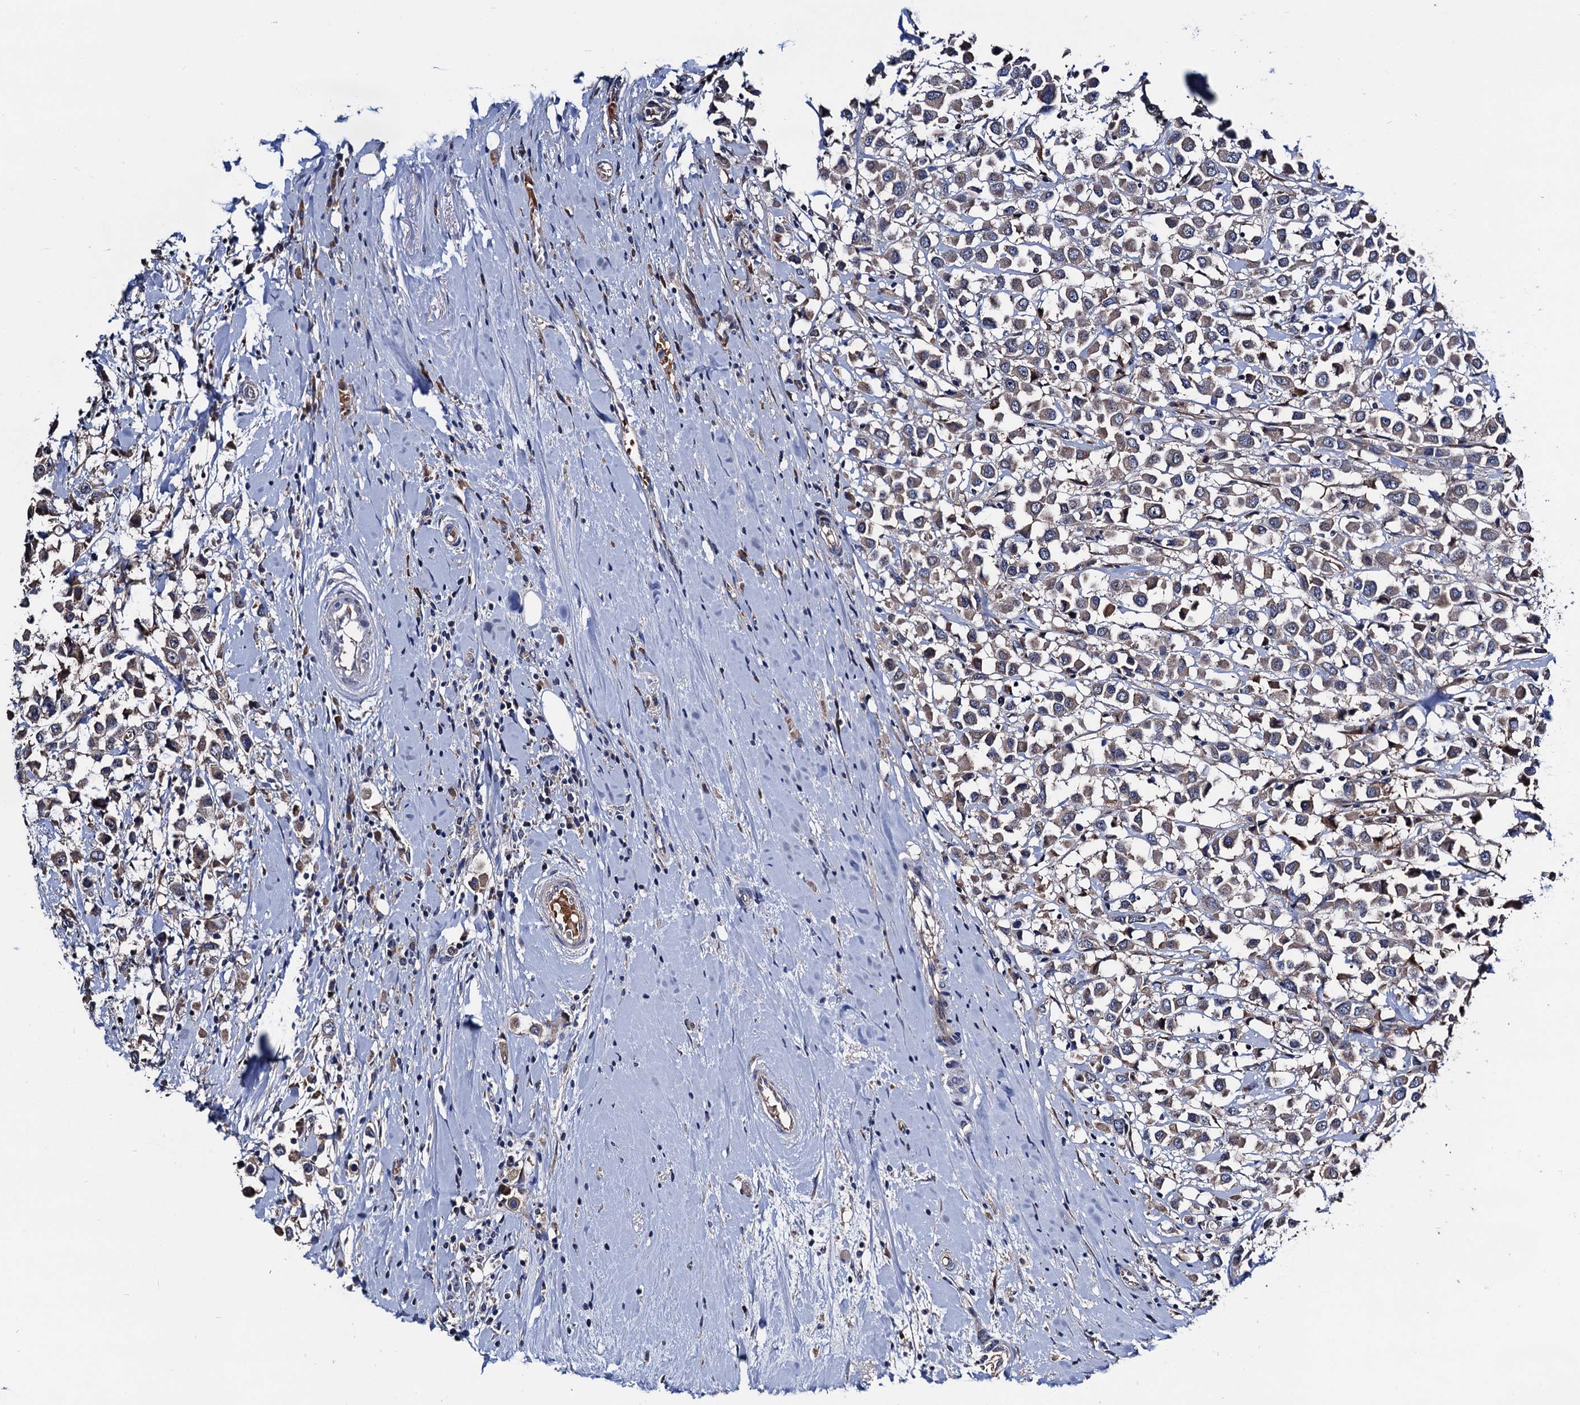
{"staining": {"intensity": "weak", "quantity": "25%-75%", "location": "cytoplasmic/membranous"}, "tissue": "breast cancer", "cell_type": "Tumor cells", "image_type": "cancer", "snomed": [{"axis": "morphology", "description": "Duct carcinoma"}, {"axis": "topography", "description": "Breast"}], "caption": "Protein expression analysis of human breast infiltrating ductal carcinoma reveals weak cytoplasmic/membranous staining in approximately 25%-75% of tumor cells.", "gene": "TRMT112", "patient": {"sex": "female", "age": 61}}